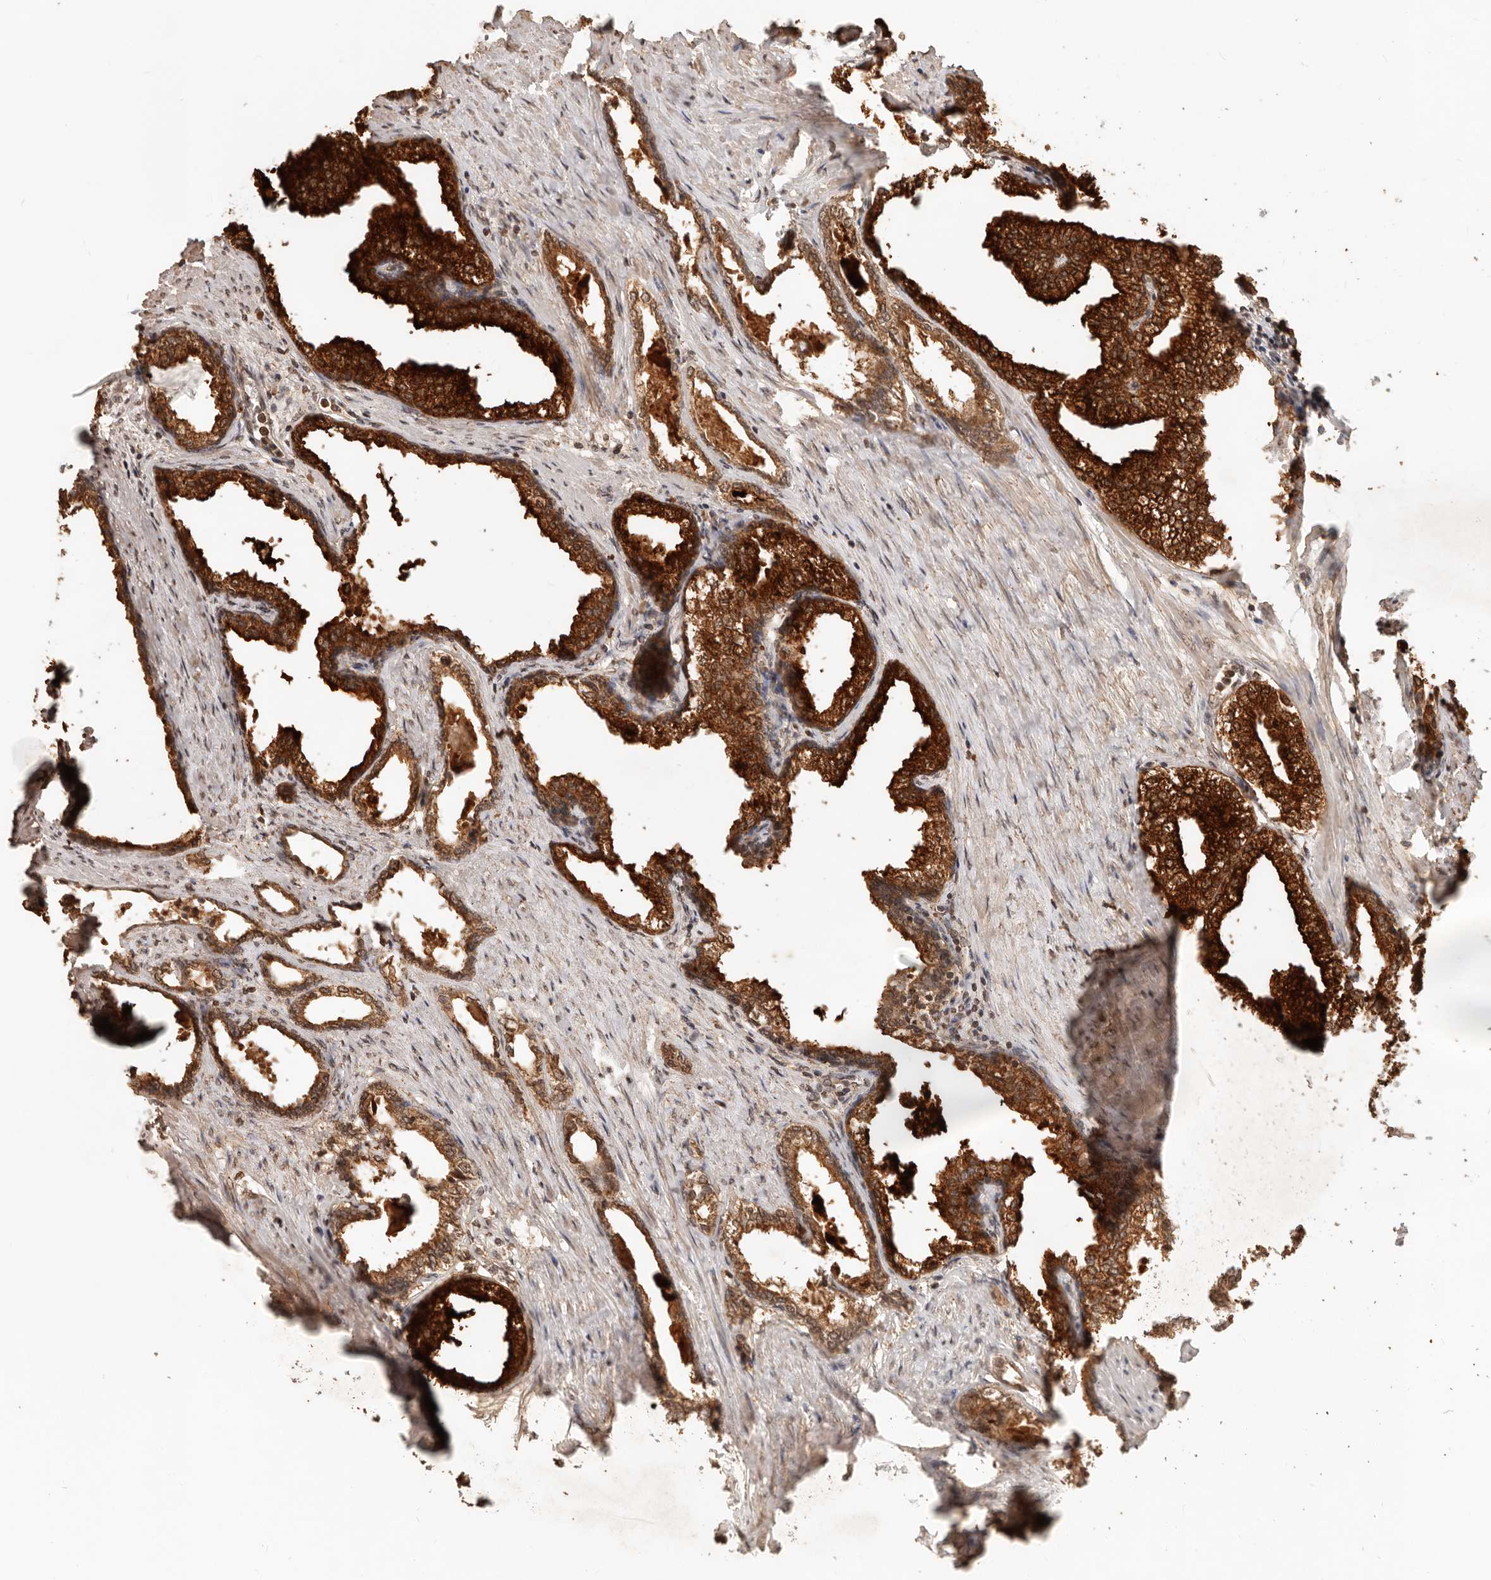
{"staining": {"intensity": "strong", "quantity": ">75%", "location": "cytoplasmic/membranous"}, "tissue": "prostate cancer", "cell_type": "Tumor cells", "image_type": "cancer", "snomed": [{"axis": "morphology", "description": "Adenocarcinoma, High grade"}, {"axis": "topography", "description": "Prostate"}], "caption": "High-grade adenocarcinoma (prostate) stained with a brown dye displays strong cytoplasmic/membranous positive expression in approximately >75% of tumor cells.", "gene": "LMO4", "patient": {"sex": "male", "age": 58}}